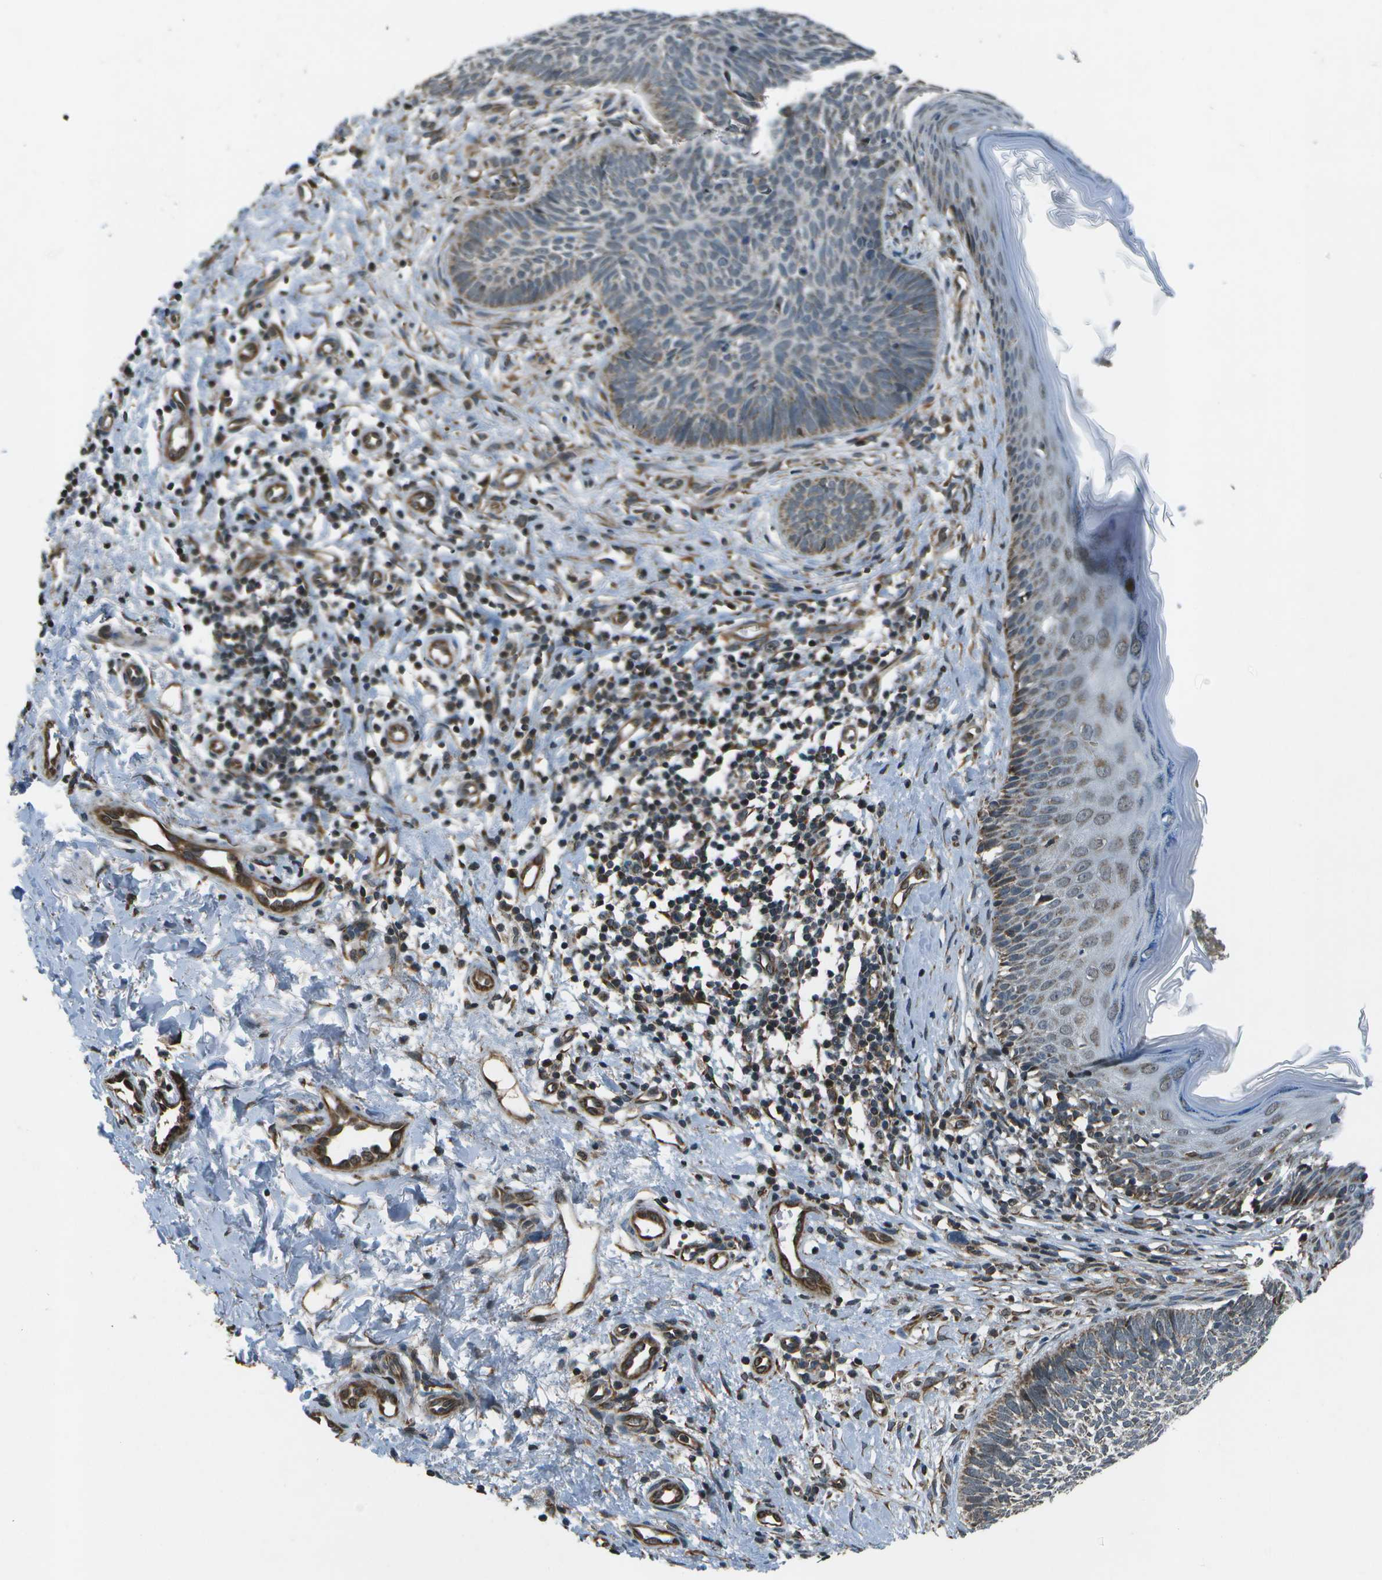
{"staining": {"intensity": "moderate", "quantity": "<25%", "location": "cytoplasmic/membranous"}, "tissue": "skin cancer", "cell_type": "Tumor cells", "image_type": "cancer", "snomed": [{"axis": "morphology", "description": "Basal cell carcinoma"}, {"axis": "topography", "description": "Skin"}], "caption": "Immunohistochemistry staining of skin cancer (basal cell carcinoma), which demonstrates low levels of moderate cytoplasmic/membranous expression in approximately <25% of tumor cells indicating moderate cytoplasmic/membranous protein expression. The staining was performed using DAB (brown) for protein detection and nuclei were counterstained in hematoxylin (blue).", "gene": "EIF2AK1", "patient": {"sex": "male", "age": 60}}